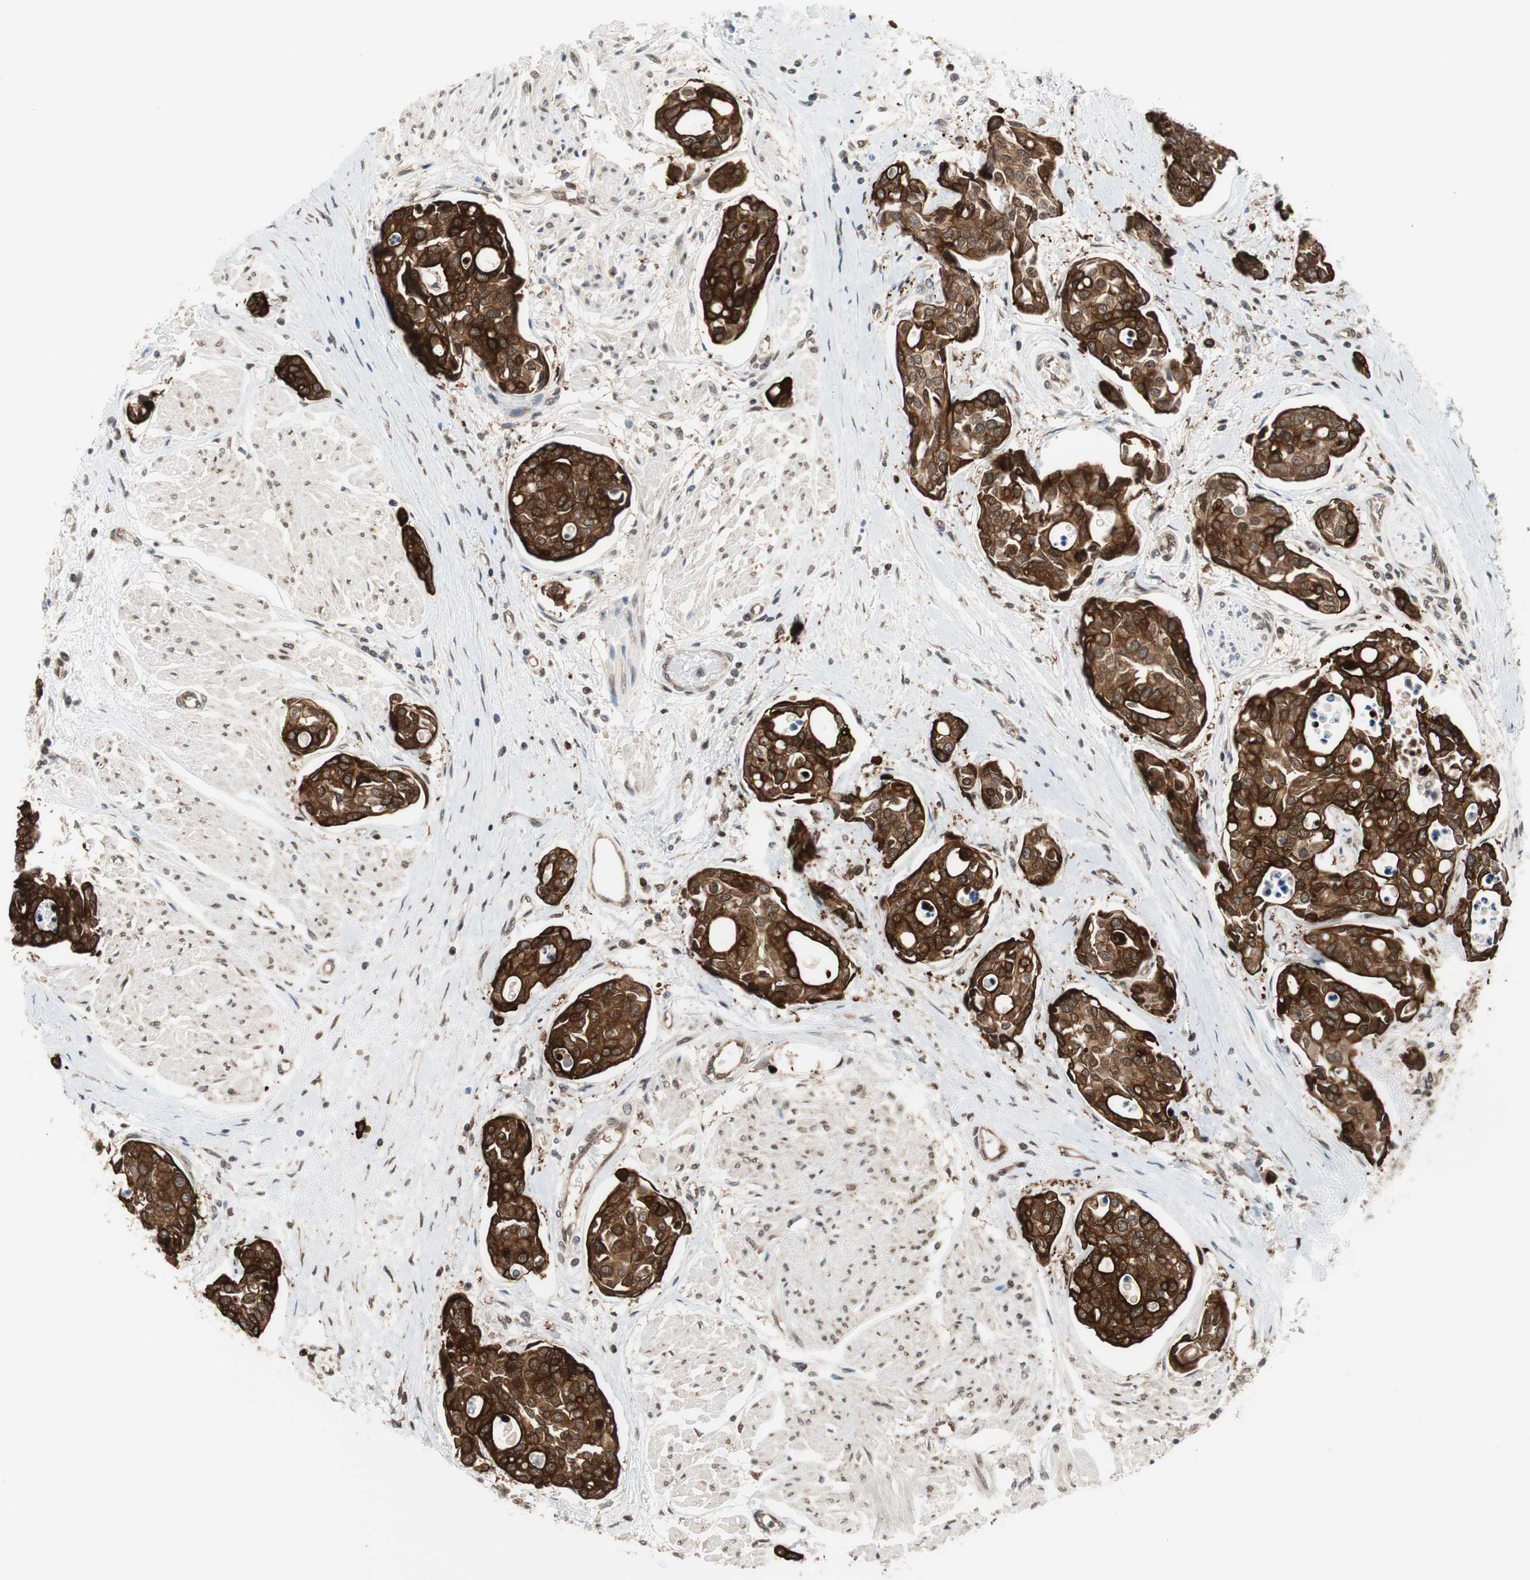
{"staining": {"intensity": "strong", "quantity": ">75%", "location": "cytoplasmic/membranous"}, "tissue": "urothelial cancer", "cell_type": "Tumor cells", "image_type": "cancer", "snomed": [{"axis": "morphology", "description": "Urothelial carcinoma, High grade"}, {"axis": "topography", "description": "Urinary bladder"}], "caption": "The image shows staining of high-grade urothelial carcinoma, revealing strong cytoplasmic/membranous protein expression (brown color) within tumor cells. The staining was performed using DAB, with brown indicating positive protein expression. Nuclei are stained blue with hematoxylin.", "gene": "ZNF512B", "patient": {"sex": "male", "age": 78}}